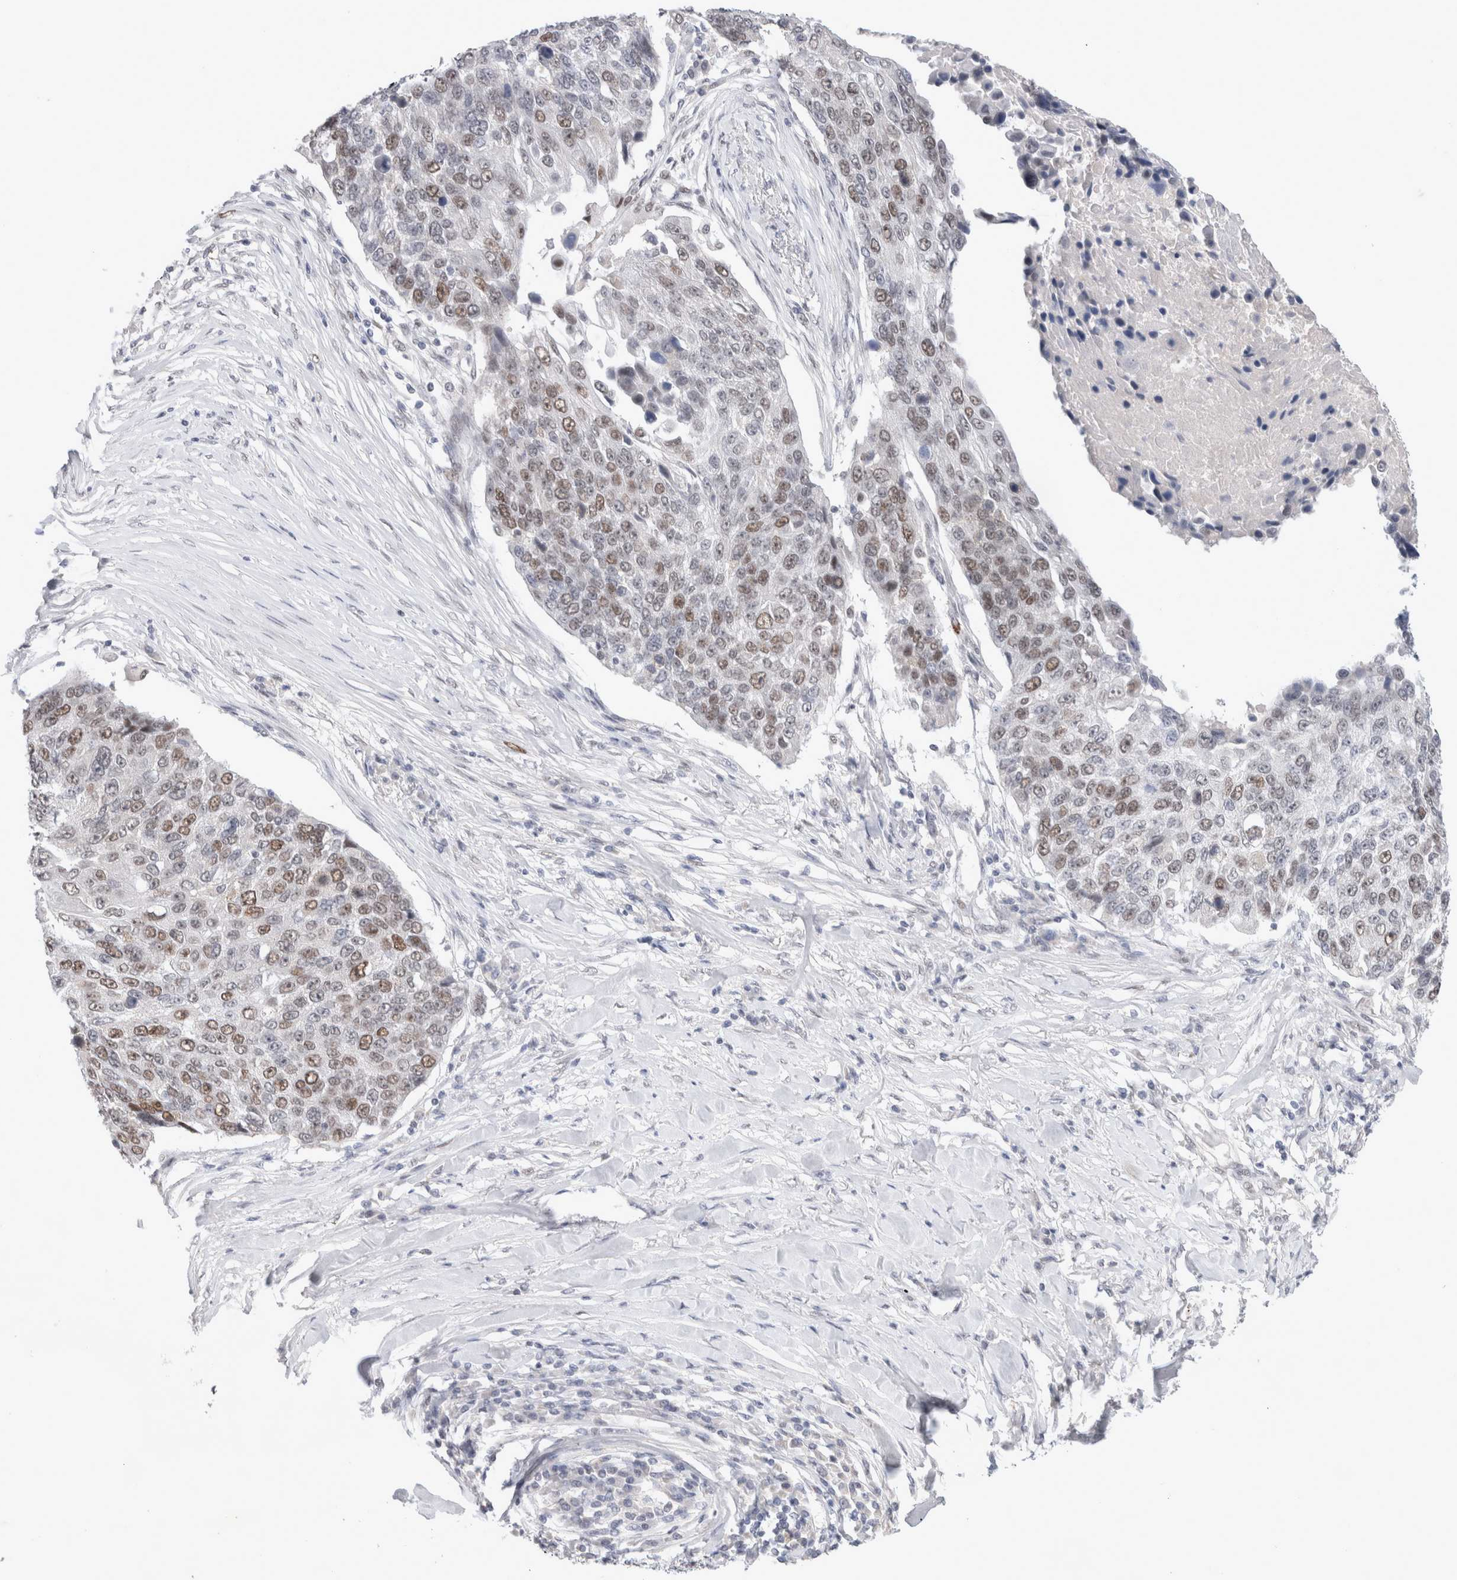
{"staining": {"intensity": "moderate", "quantity": "25%-75%", "location": "nuclear"}, "tissue": "lung cancer", "cell_type": "Tumor cells", "image_type": "cancer", "snomed": [{"axis": "morphology", "description": "Squamous cell carcinoma, NOS"}, {"axis": "topography", "description": "Lung"}], "caption": "Human lung cancer (squamous cell carcinoma) stained for a protein (brown) demonstrates moderate nuclear positive positivity in approximately 25%-75% of tumor cells.", "gene": "KNL1", "patient": {"sex": "male", "age": 66}}